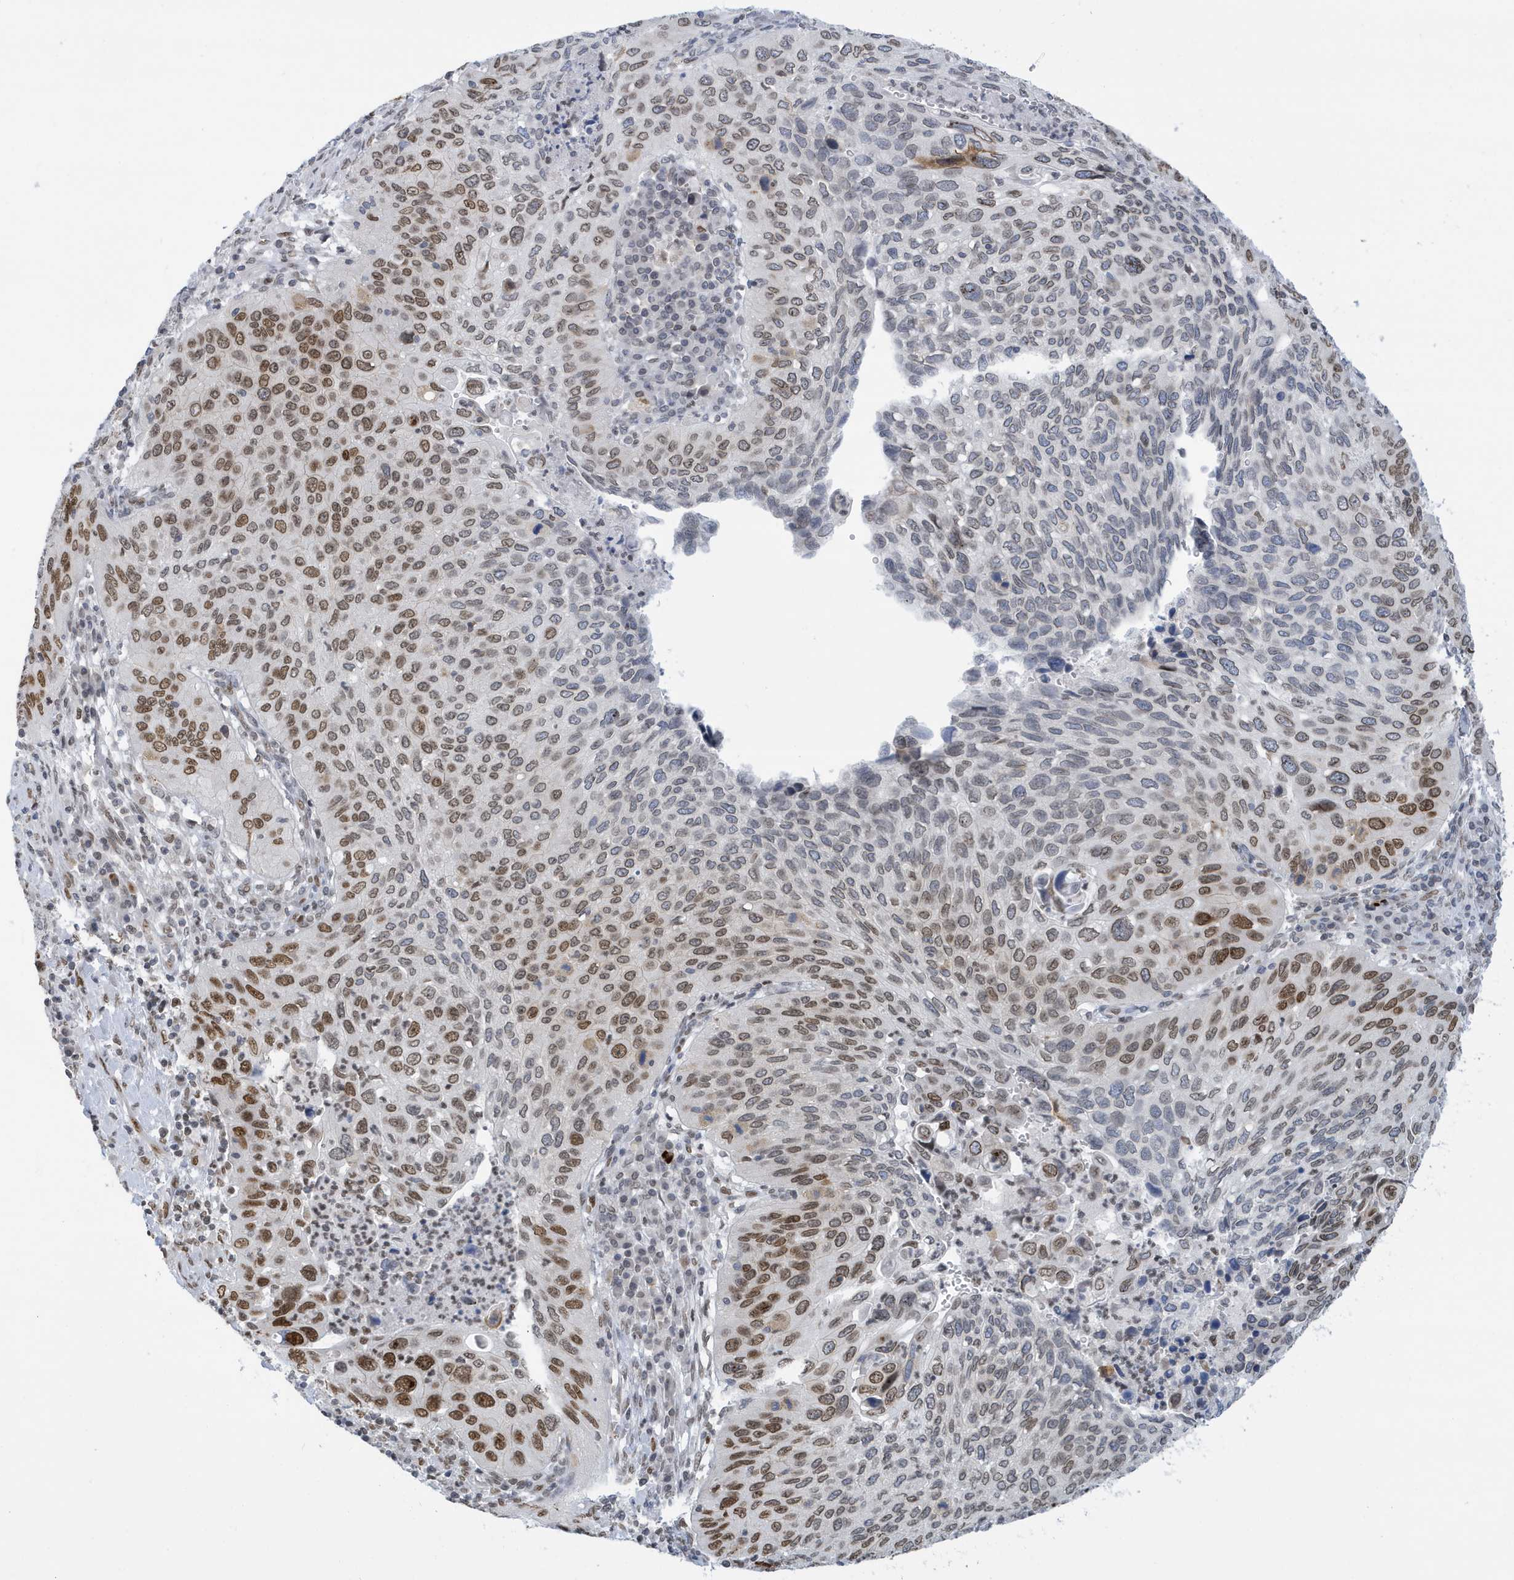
{"staining": {"intensity": "moderate", "quantity": "25%-75%", "location": "nuclear"}, "tissue": "cervical cancer", "cell_type": "Tumor cells", "image_type": "cancer", "snomed": [{"axis": "morphology", "description": "Squamous cell carcinoma, NOS"}, {"axis": "topography", "description": "Cervix"}], "caption": "Immunohistochemical staining of squamous cell carcinoma (cervical) displays moderate nuclear protein expression in approximately 25%-75% of tumor cells.", "gene": "PCYT1A", "patient": {"sex": "female", "age": 38}}